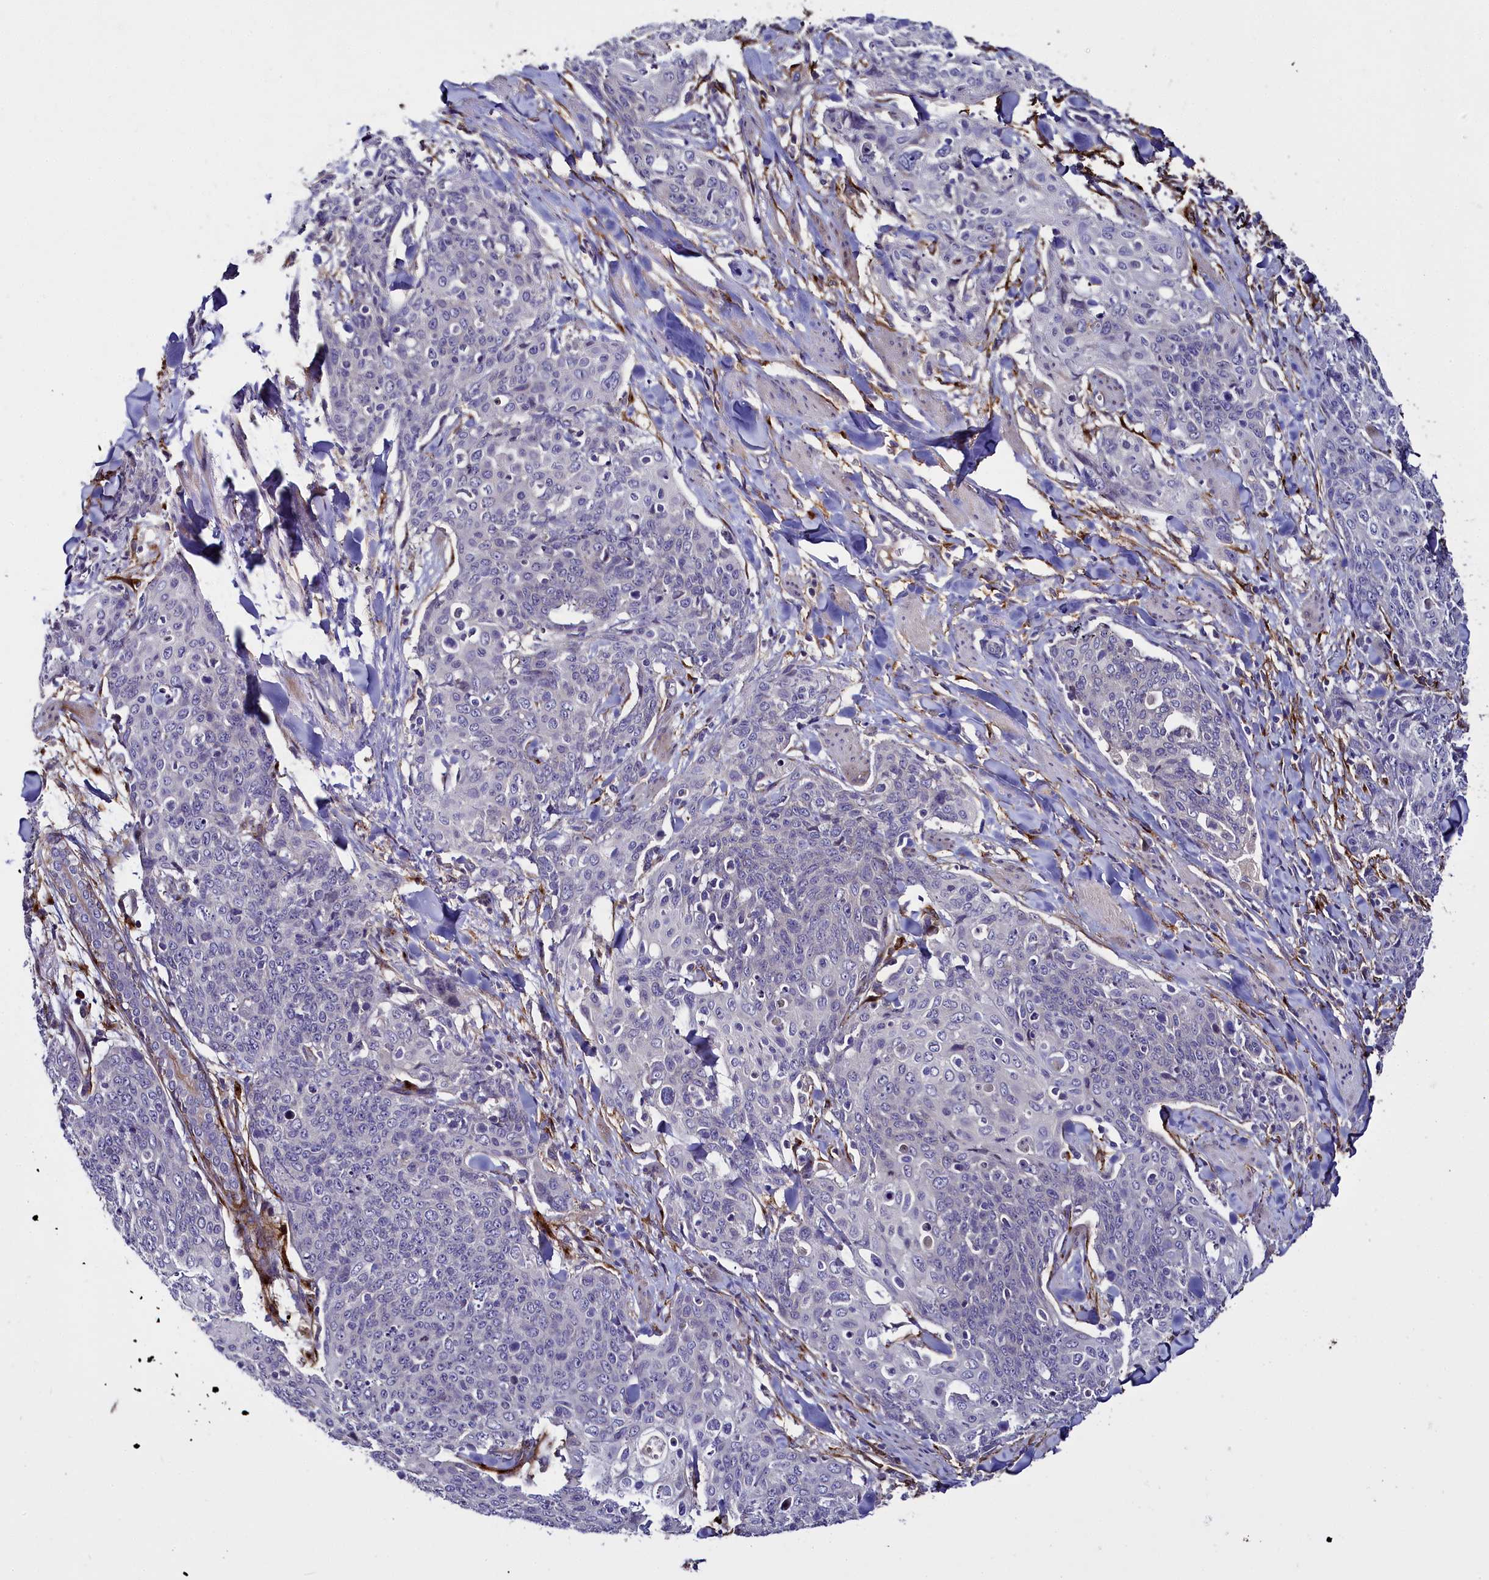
{"staining": {"intensity": "negative", "quantity": "none", "location": "none"}, "tissue": "skin cancer", "cell_type": "Tumor cells", "image_type": "cancer", "snomed": [{"axis": "morphology", "description": "Squamous cell carcinoma, NOS"}, {"axis": "topography", "description": "Skin"}, {"axis": "topography", "description": "Vulva"}], "caption": "Immunohistochemistry histopathology image of skin squamous cell carcinoma stained for a protein (brown), which reveals no expression in tumor cells. (Immunohistochemistry, brightfield microscopy, high magnification).", "gene": "MRC2", "patient": {"sex": "female", "age": 85}}